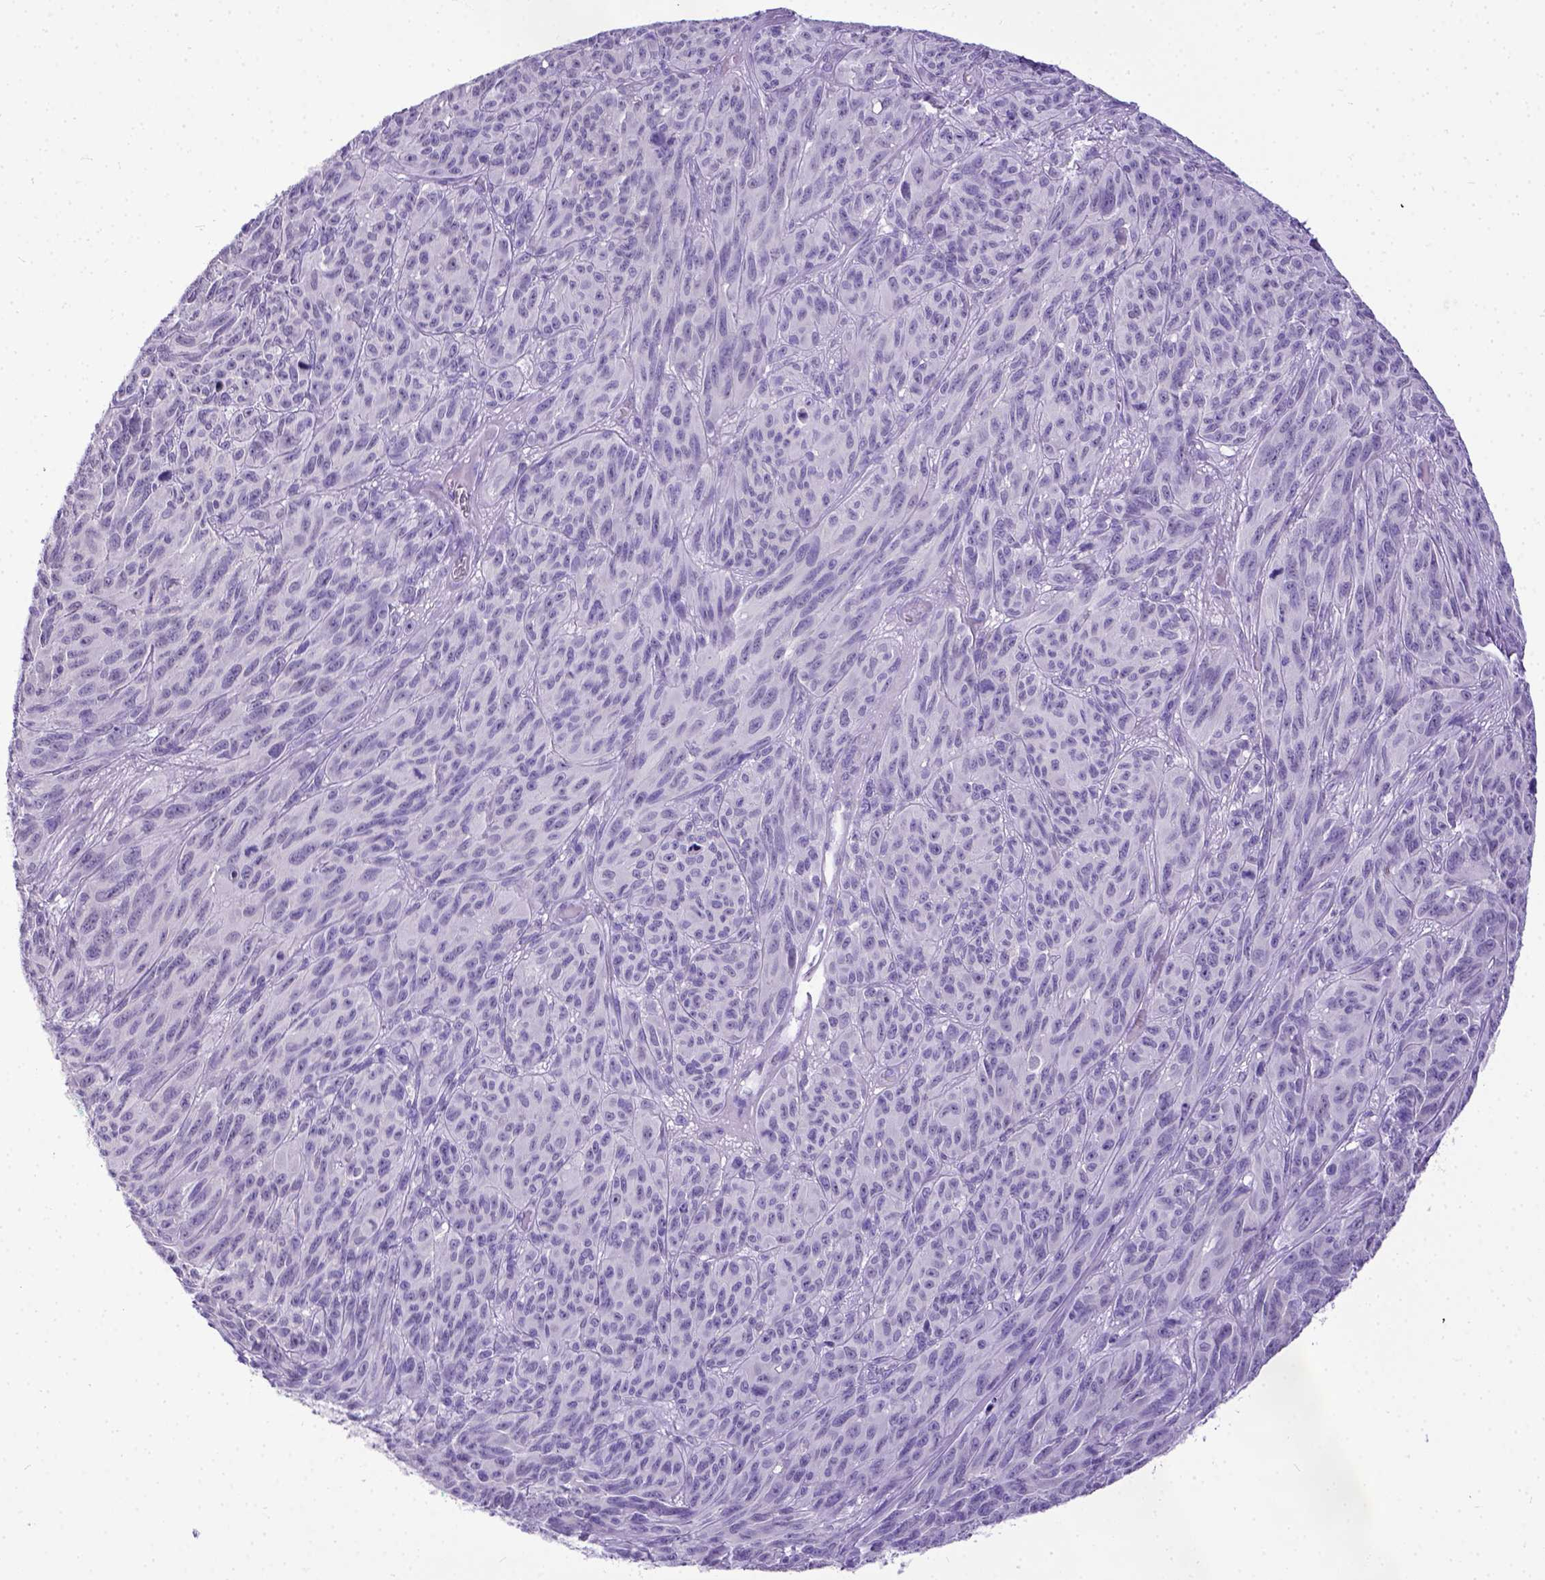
{"staining": {"intensity": "negative", "quantity": "none", "location": "none"}, "tissue": "melanoma", "cell_type": "Tumor cells", "image_type": "cancer", "snomed": [{"axis": "morphology", "description": "Malignant melanoma, NOS"}, {"axis": "topography", "description": "Vulva, labia, clitoris and Bartholin´s gland, NO"}], "caption": "Image shows no significant protein staining in tumor cells of malignant melanoma.", "gene": "ESR1", "patient": {"sex": "female", "age": 75}}